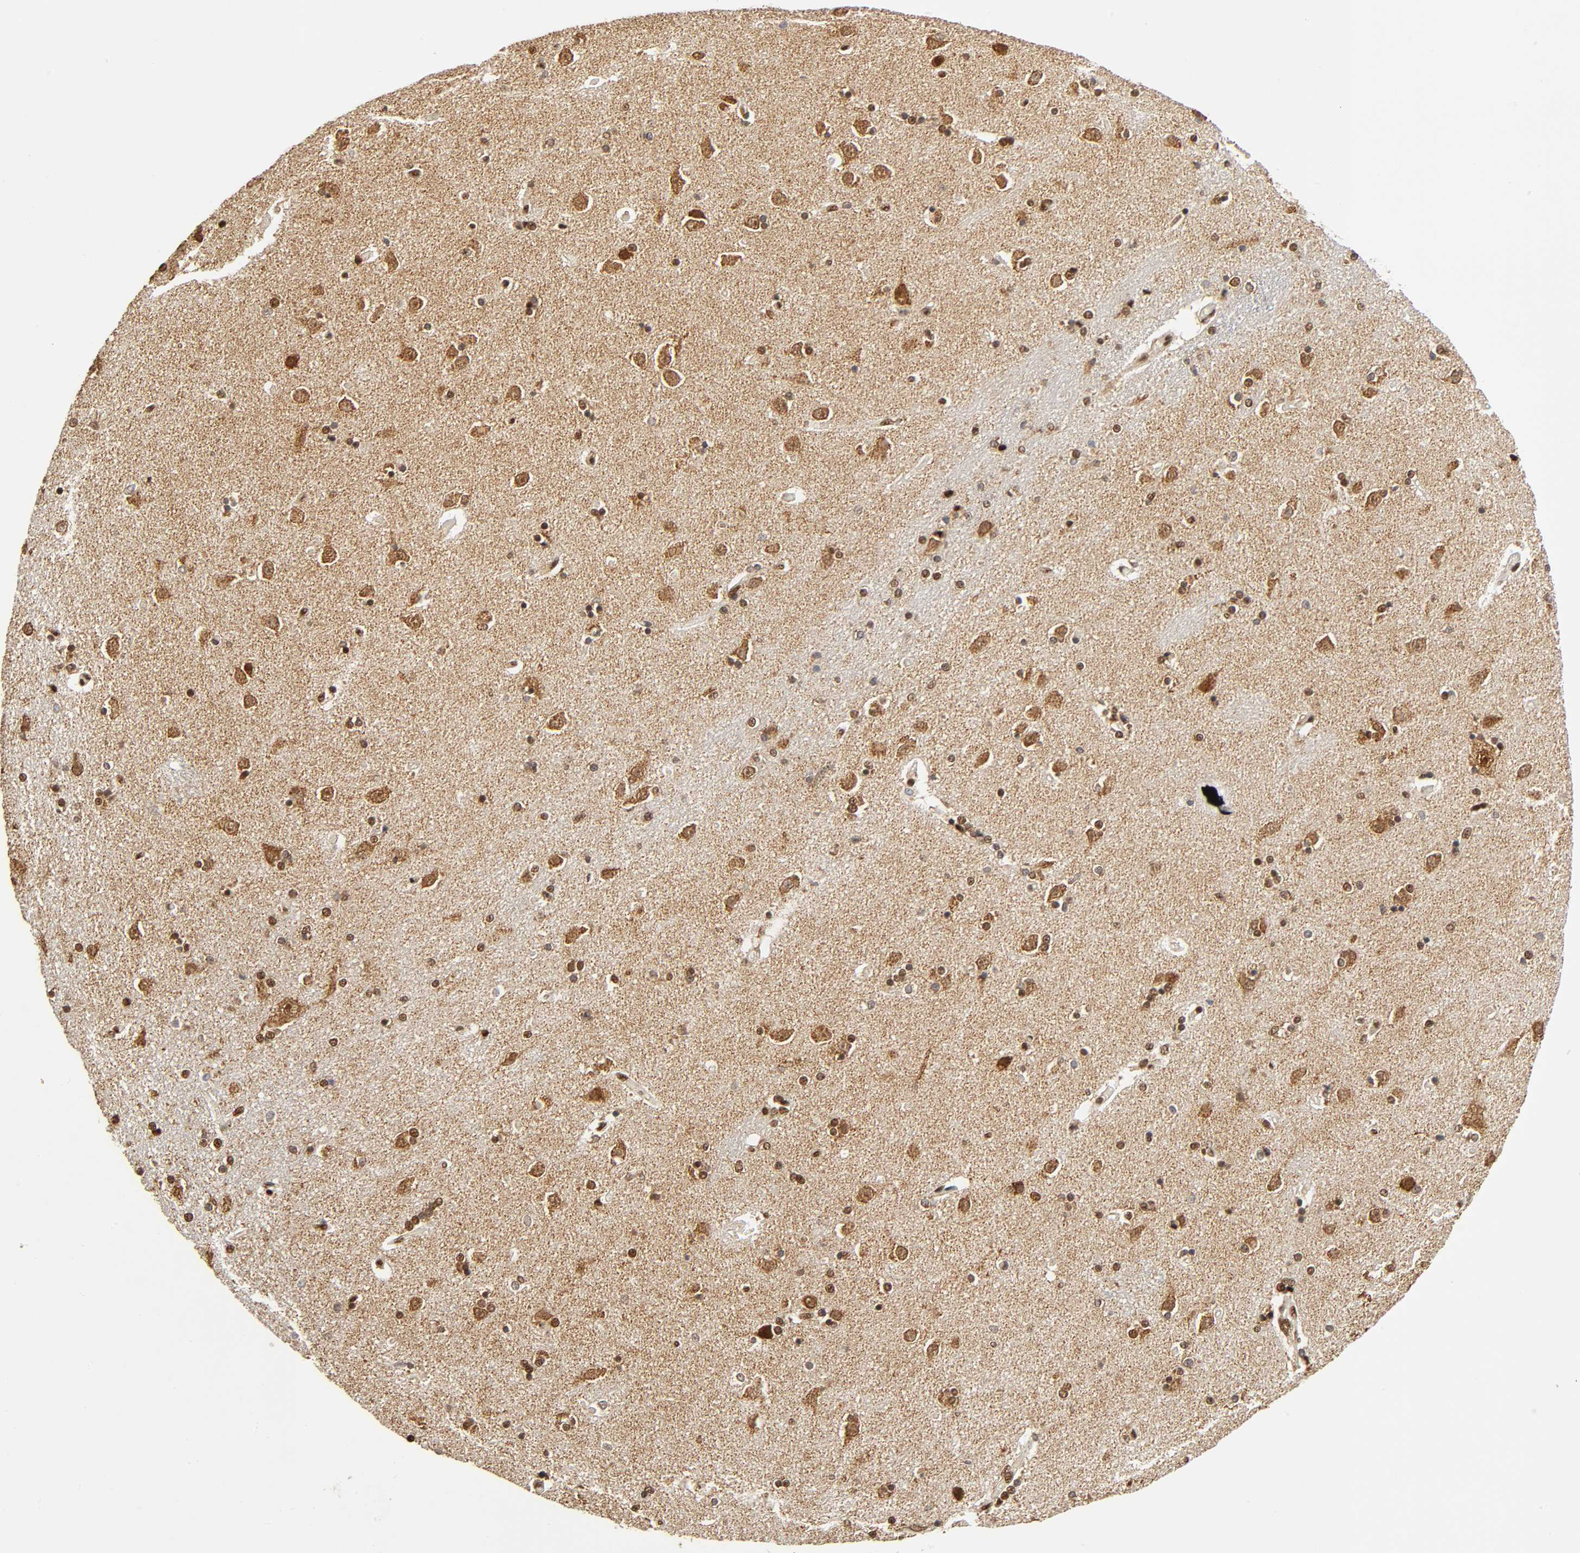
{"staining": {"intensity": "strong", "quantity": ">75%", "location": "nuclear"}, "tissue": "caudate", "cell_type": "Glial cells", "image_type": "normal", "snomed": [{"axis": "morphology", "description": "Normal tissue, NOS"}, {"axis": "topography", "description": "Lateral ventricle wall"}], "caption": "A high amount of strong nuclear staining is present in about >75% of glial cells in benign caudate. Using DAB (3,3'-diaminobenzidine) (brown) and hematoxylin (blue) stains, captured at high magnification using brightfield microscopy.", "gene": "RNF122", "patient": {"sex": "female", "age": 54}}